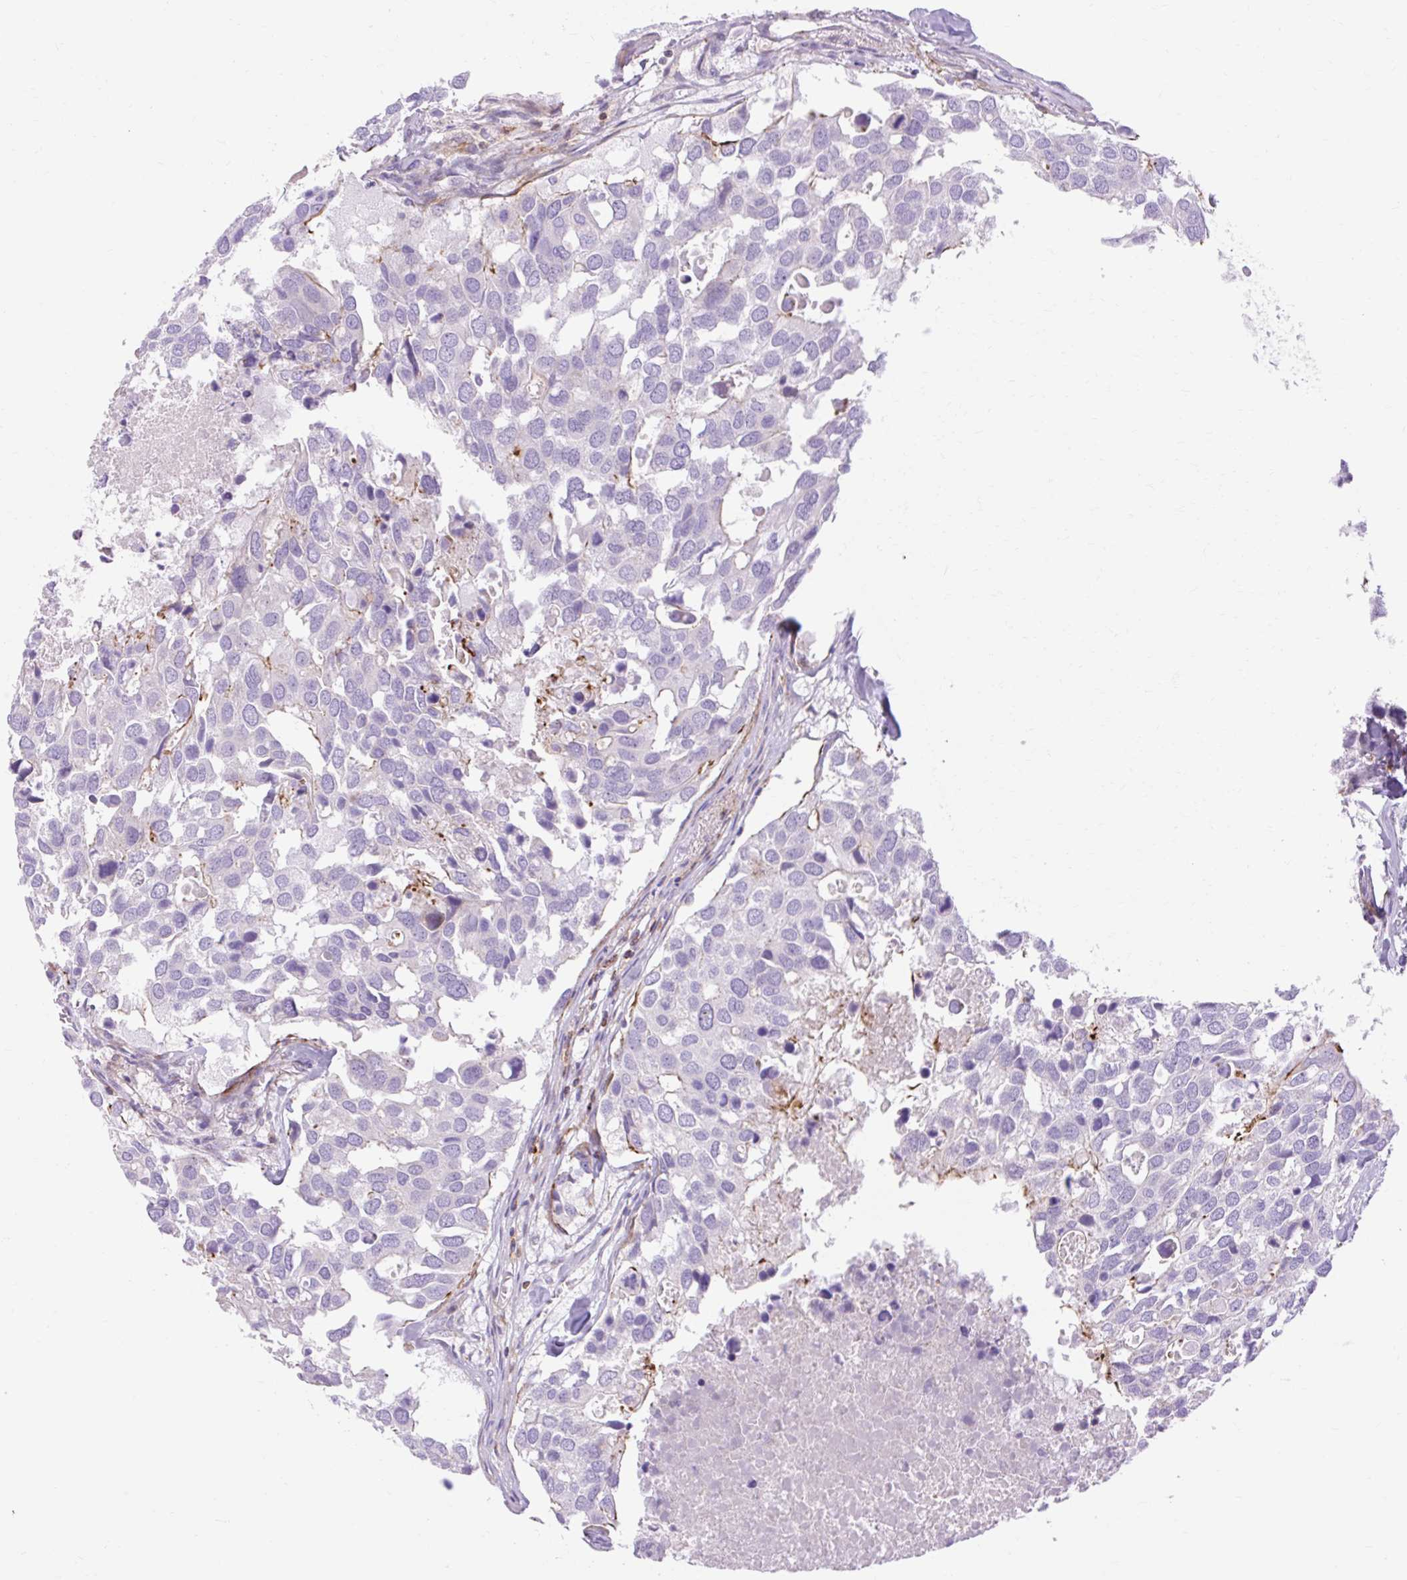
{"staining": {"intensity": "negative", "quantity": "none", "location": "none"}, "tissue": "breast cancer", "cell_type": "Tumor cells", "image_type": "cancer", "snomed": [{"axis": "morphology", "description": "Duct carcinoma"}, {"axis": "topography", "description": "Breast"}], "caption": "There is no significant positivity in tumor cells of infiltrating ductal carcinoma (breast).", "gene": "CORO7-PAM16", "patient": {"sex": "female", "age": 83}}